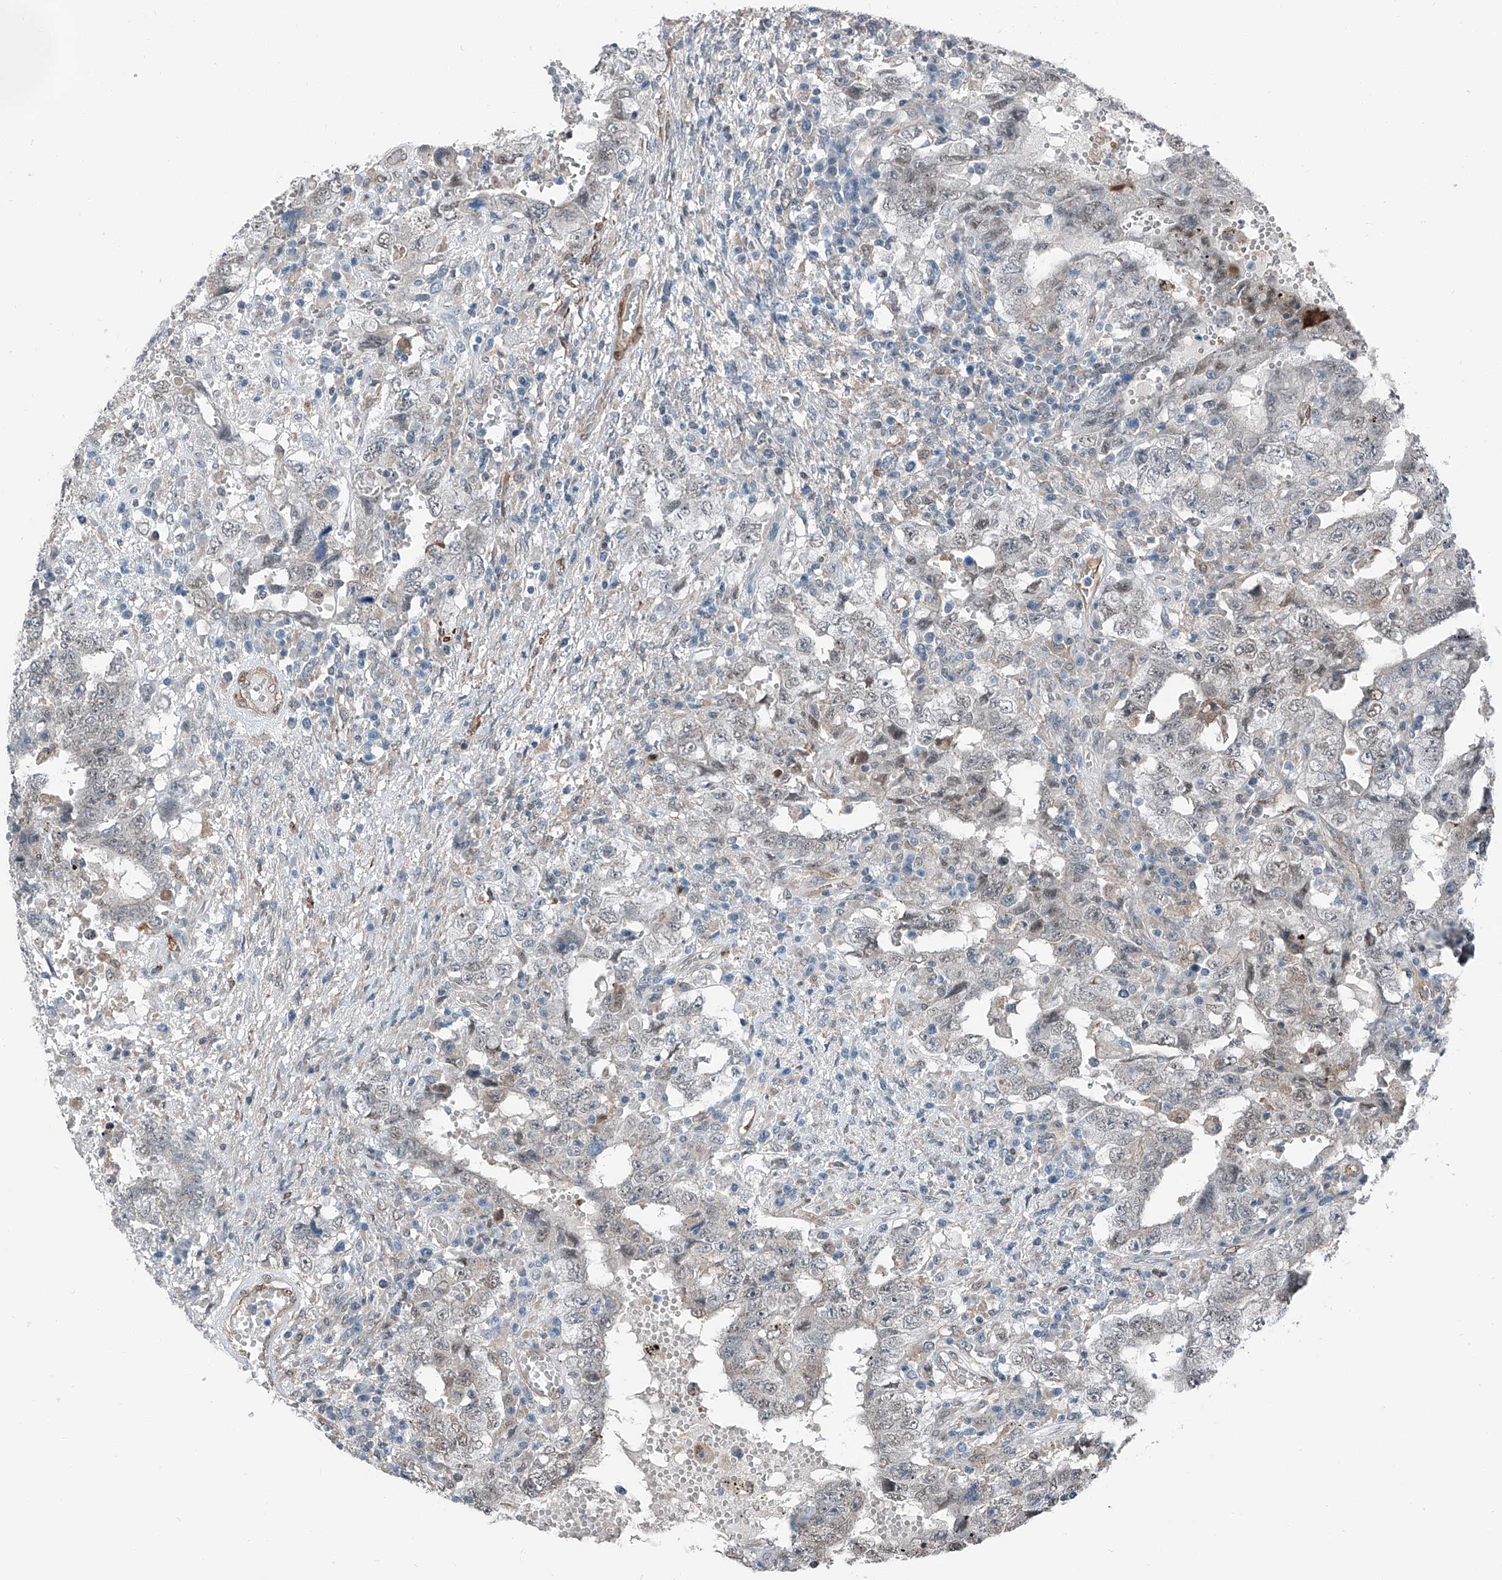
{"staining": {"intensity": "weak", "quantity": "<25%", "location": "nuclear"}, "tissue": "testis cancer", "cell_type": "Tumor cells", "image_type": "cancer", "snomed": [{"axis": "morphology", "description": "Carcinoma, Embryonal, NOS"}, {"axis": "topography", "description": "Testis"}], "caption": "Immunohistochemistry (IHC) histopathology image of human testis cancer (embryonal carcinoma) stained for a protein (brown), which shows no positivity in tumor cells.", "gene": "HSPA6", "patient": {"sex": "male", "age": 26}}